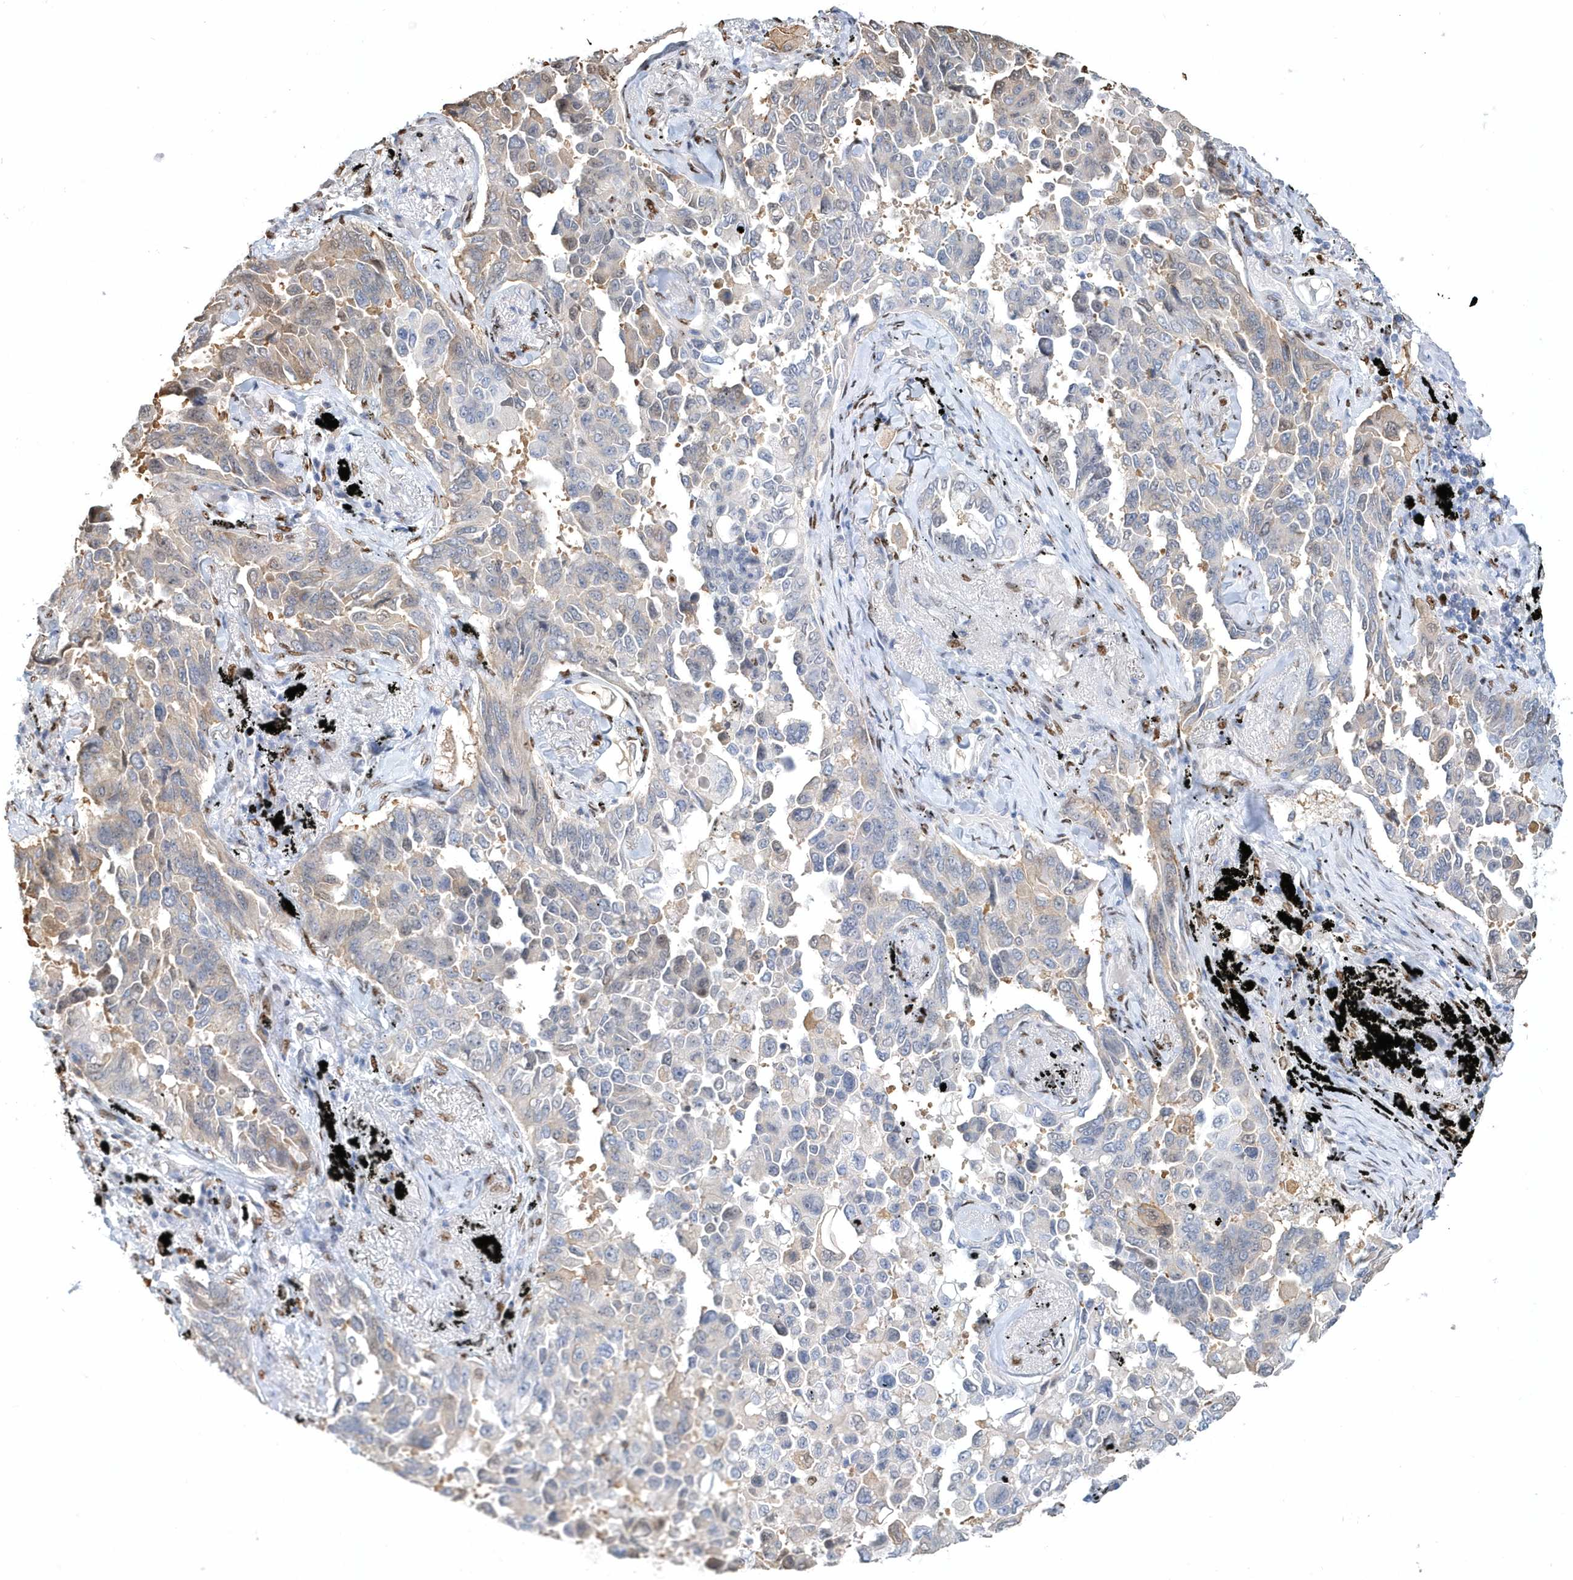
{"staining": {"intensity": "negative", "quantity": "none", "location": "none"}, "tissue": "lung cancer", "cell_type": "Tumor cells", "image_type": "cancer", "snomed": [{"axis": "morphology", "description": "Adenocarcinoma, NOS"}, {"axis": "topography", "description": "Lung"}], "caption": "High magnification brightfield microscopy of lung adenocarcinoma stained with DAB (brown) and counterstained with hematoxylin (blue): tumor cells show no significant positivity. (DAB (3,3'-diaminobenzidine) immunohistochemistry, high magnification).", "gene": "MACROH2A2", "patient": {"sex": "female", "age": 67}}